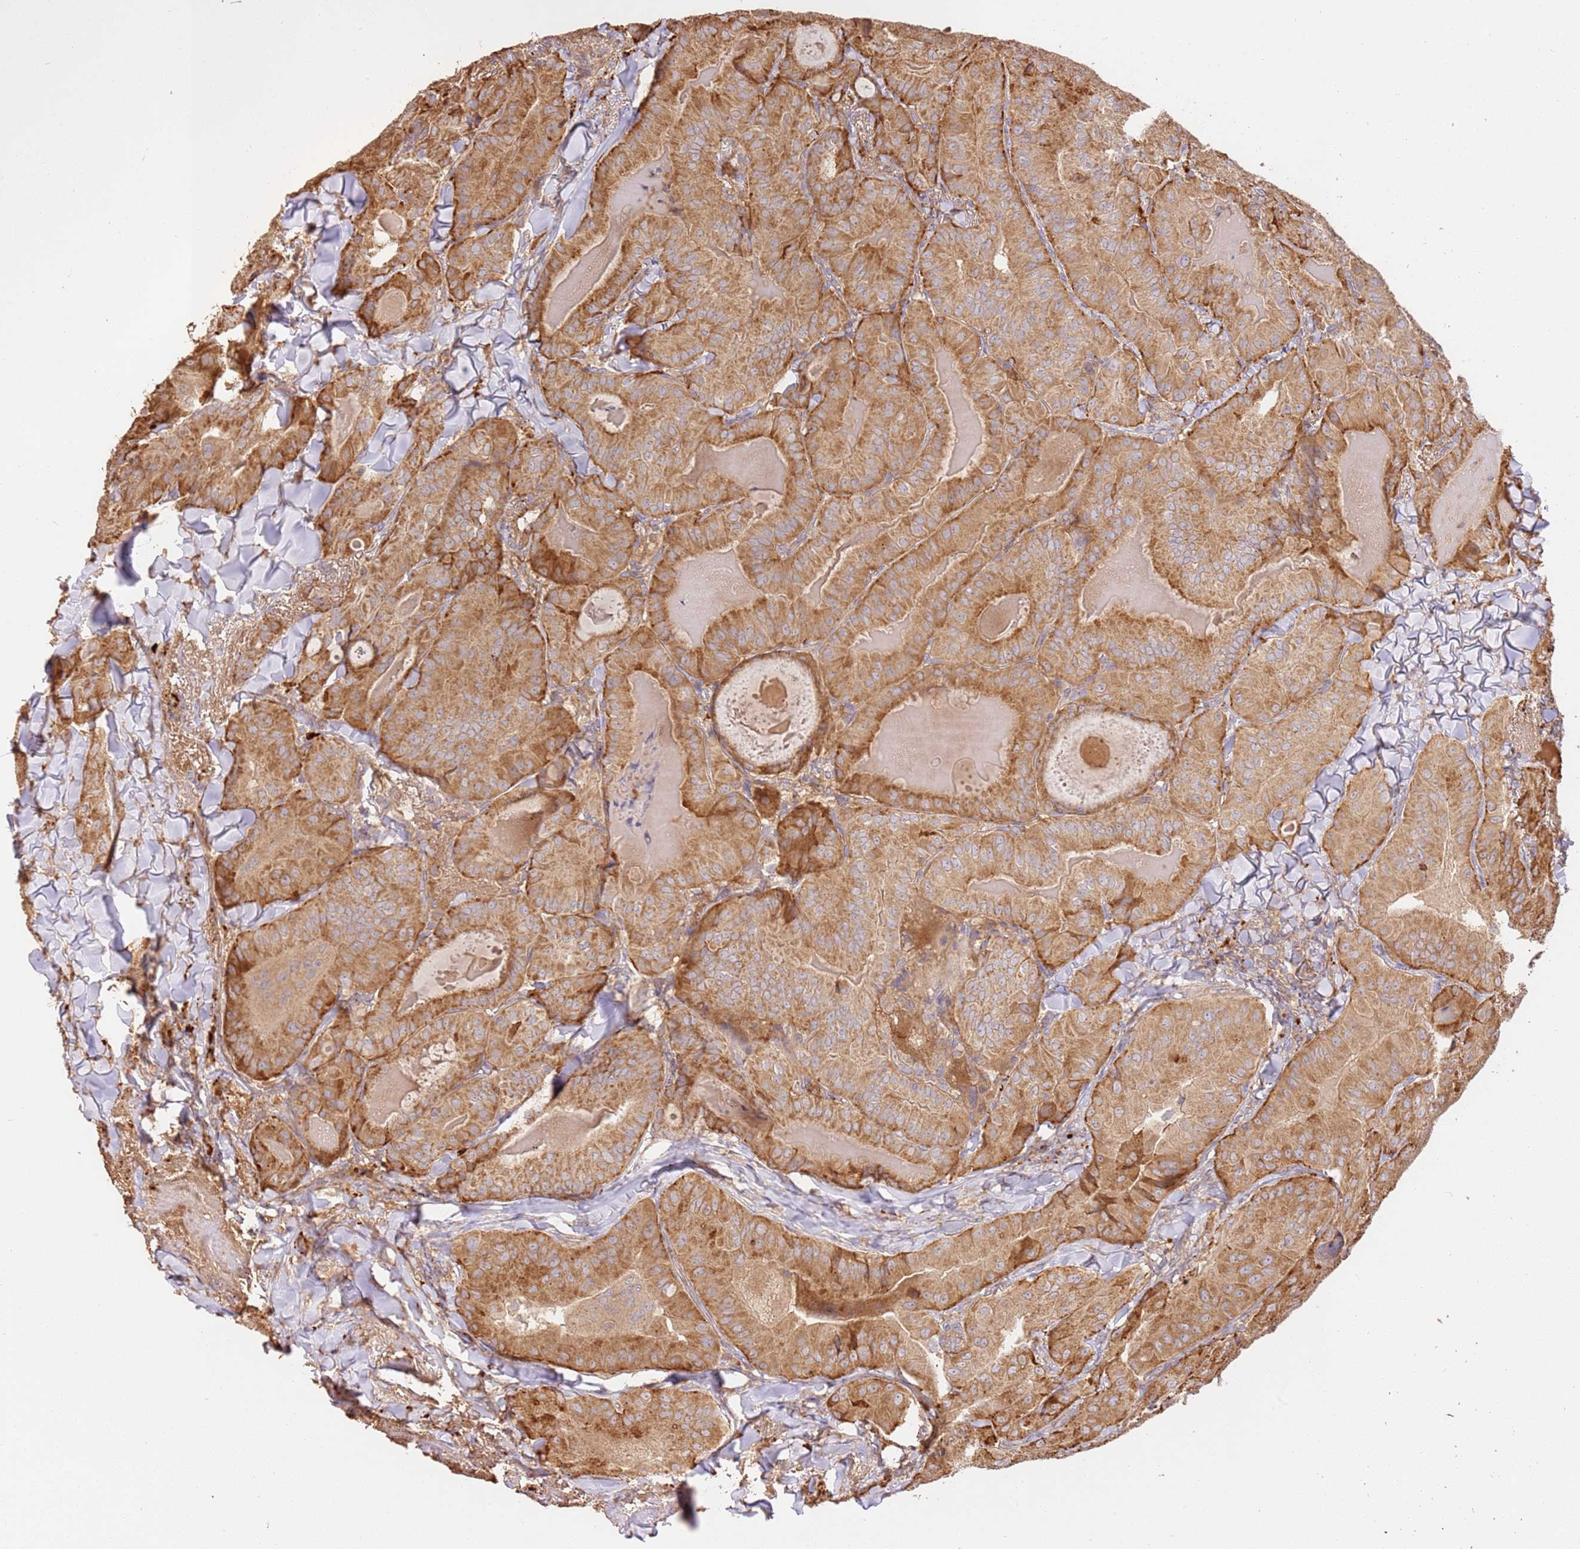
{"staining": {"intensity": "moderate", "quantity": ">75%", "location": "cytoplasmic/membranous"}, "tissue": "thyroid cancer", "cell_type": "Tumor cells", "image_type": "cancer", "snomed": [{"axis": "morphology", "description": "Papillary adenocarcinoma, NOS"}, {"axis": "topography", "description": "Thyroid gland"}], "caption": "Moderate cytoplasmic/membranous expression for a protein is identified in approximately >75% of tumor cells of thyroid cancer (papillary adenocarcinoma) using IHC.", "gene": "CEP55", "patient": {"sex": "female", "age": 68}}